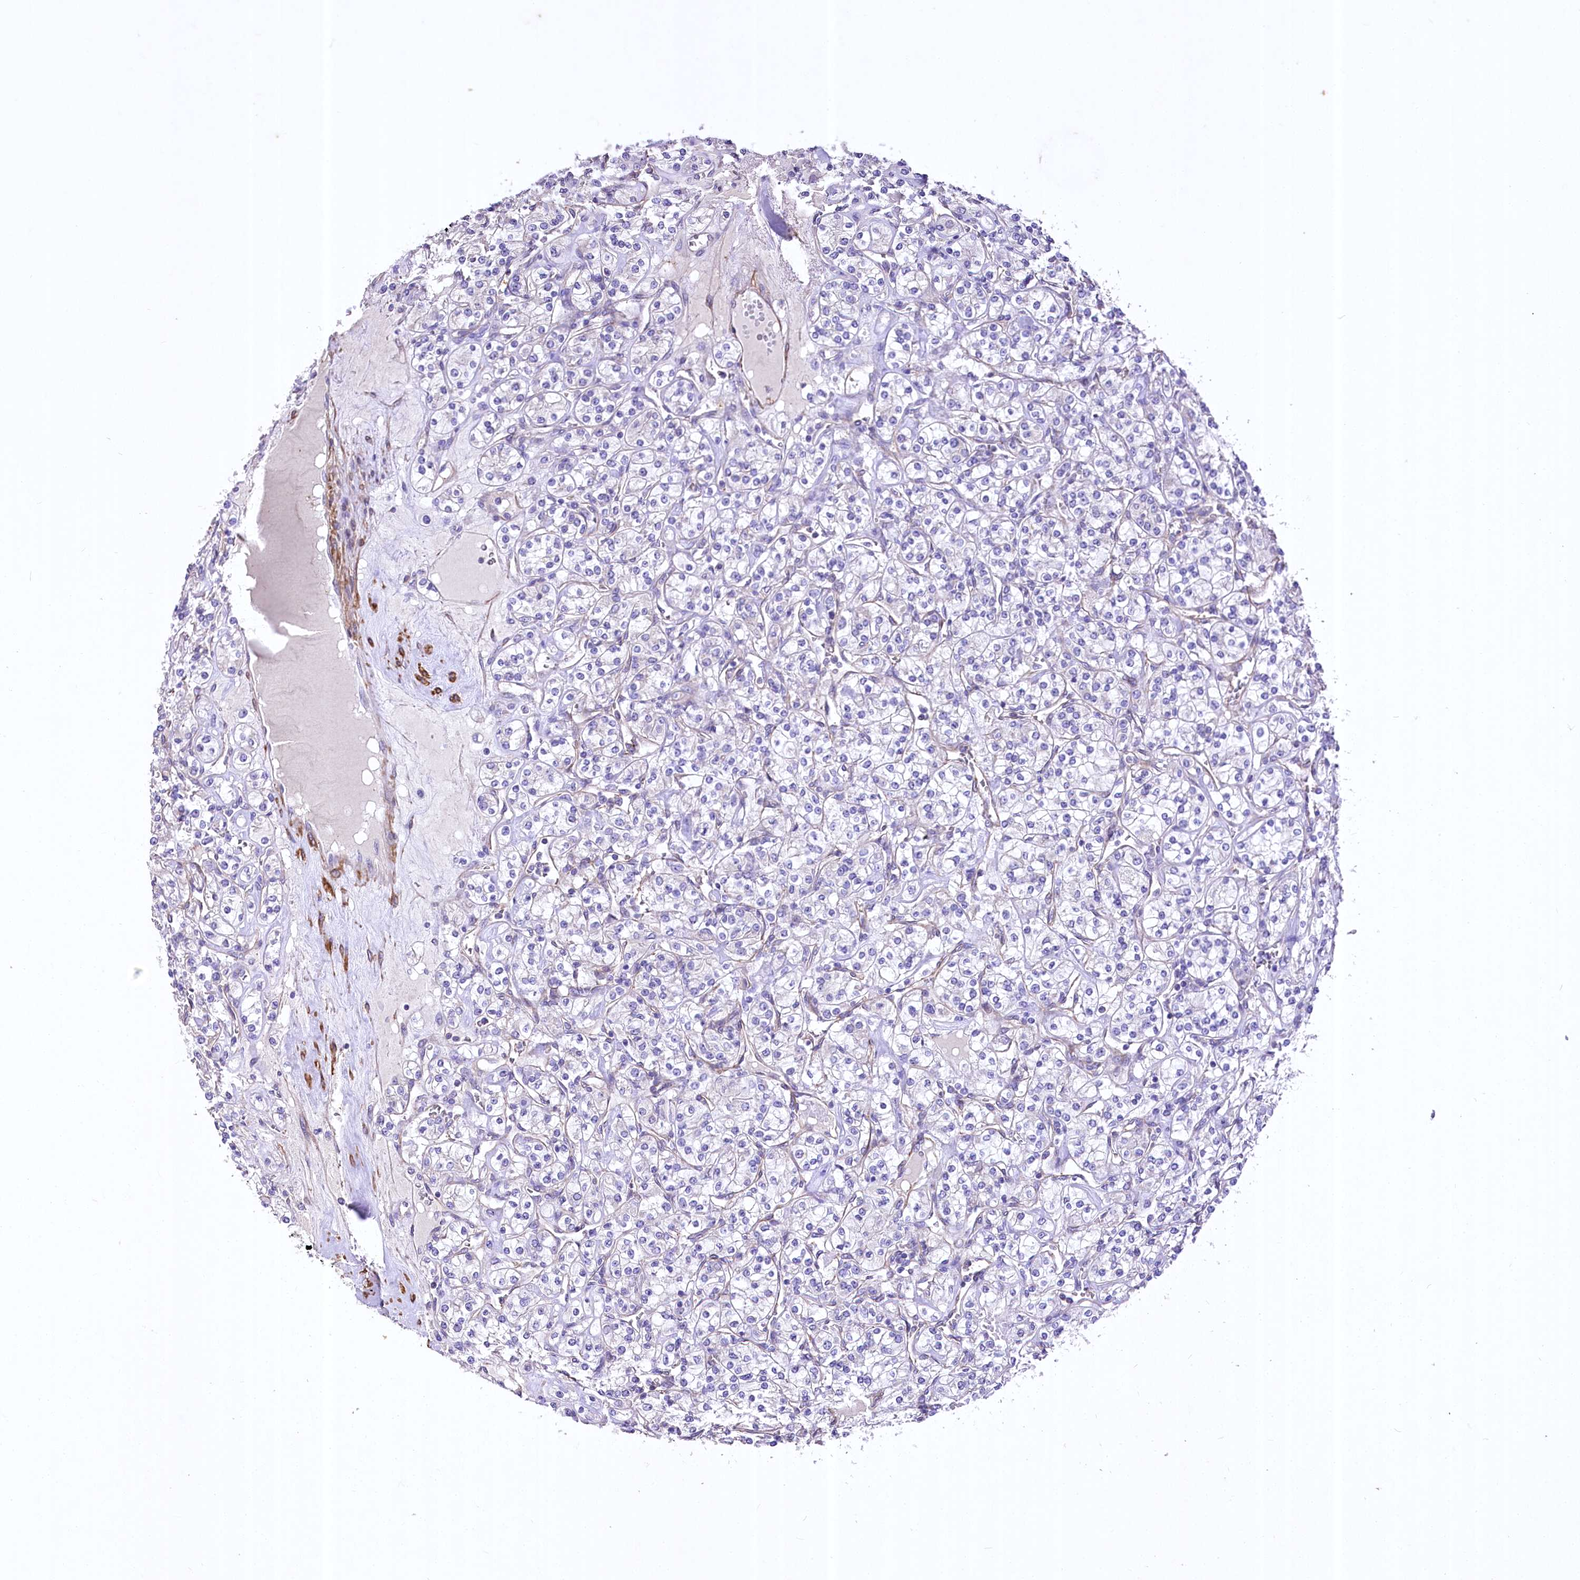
{"staining": {"intensity": "negative", "quantity": "none", "location": "none"}, "tissue": "renal cancer", "cell_type": "Tumor cells", "image_type": "cancer", "snomed": [{"axis": "morphology", "description": "Adenocarcinoma, NOS"}, {"axis": "topography", "description": "Kidney"}], "caption": "Tumor cells show no significant staining in renal adenocarcinoma. The staining is performed using DAB (3,3'-diaminobenzidine) brown chromogen with nuclei counter-stained in using hematoxylin.", "gene": "RDH16", "patient": {"sex": "male", "age": 77}}